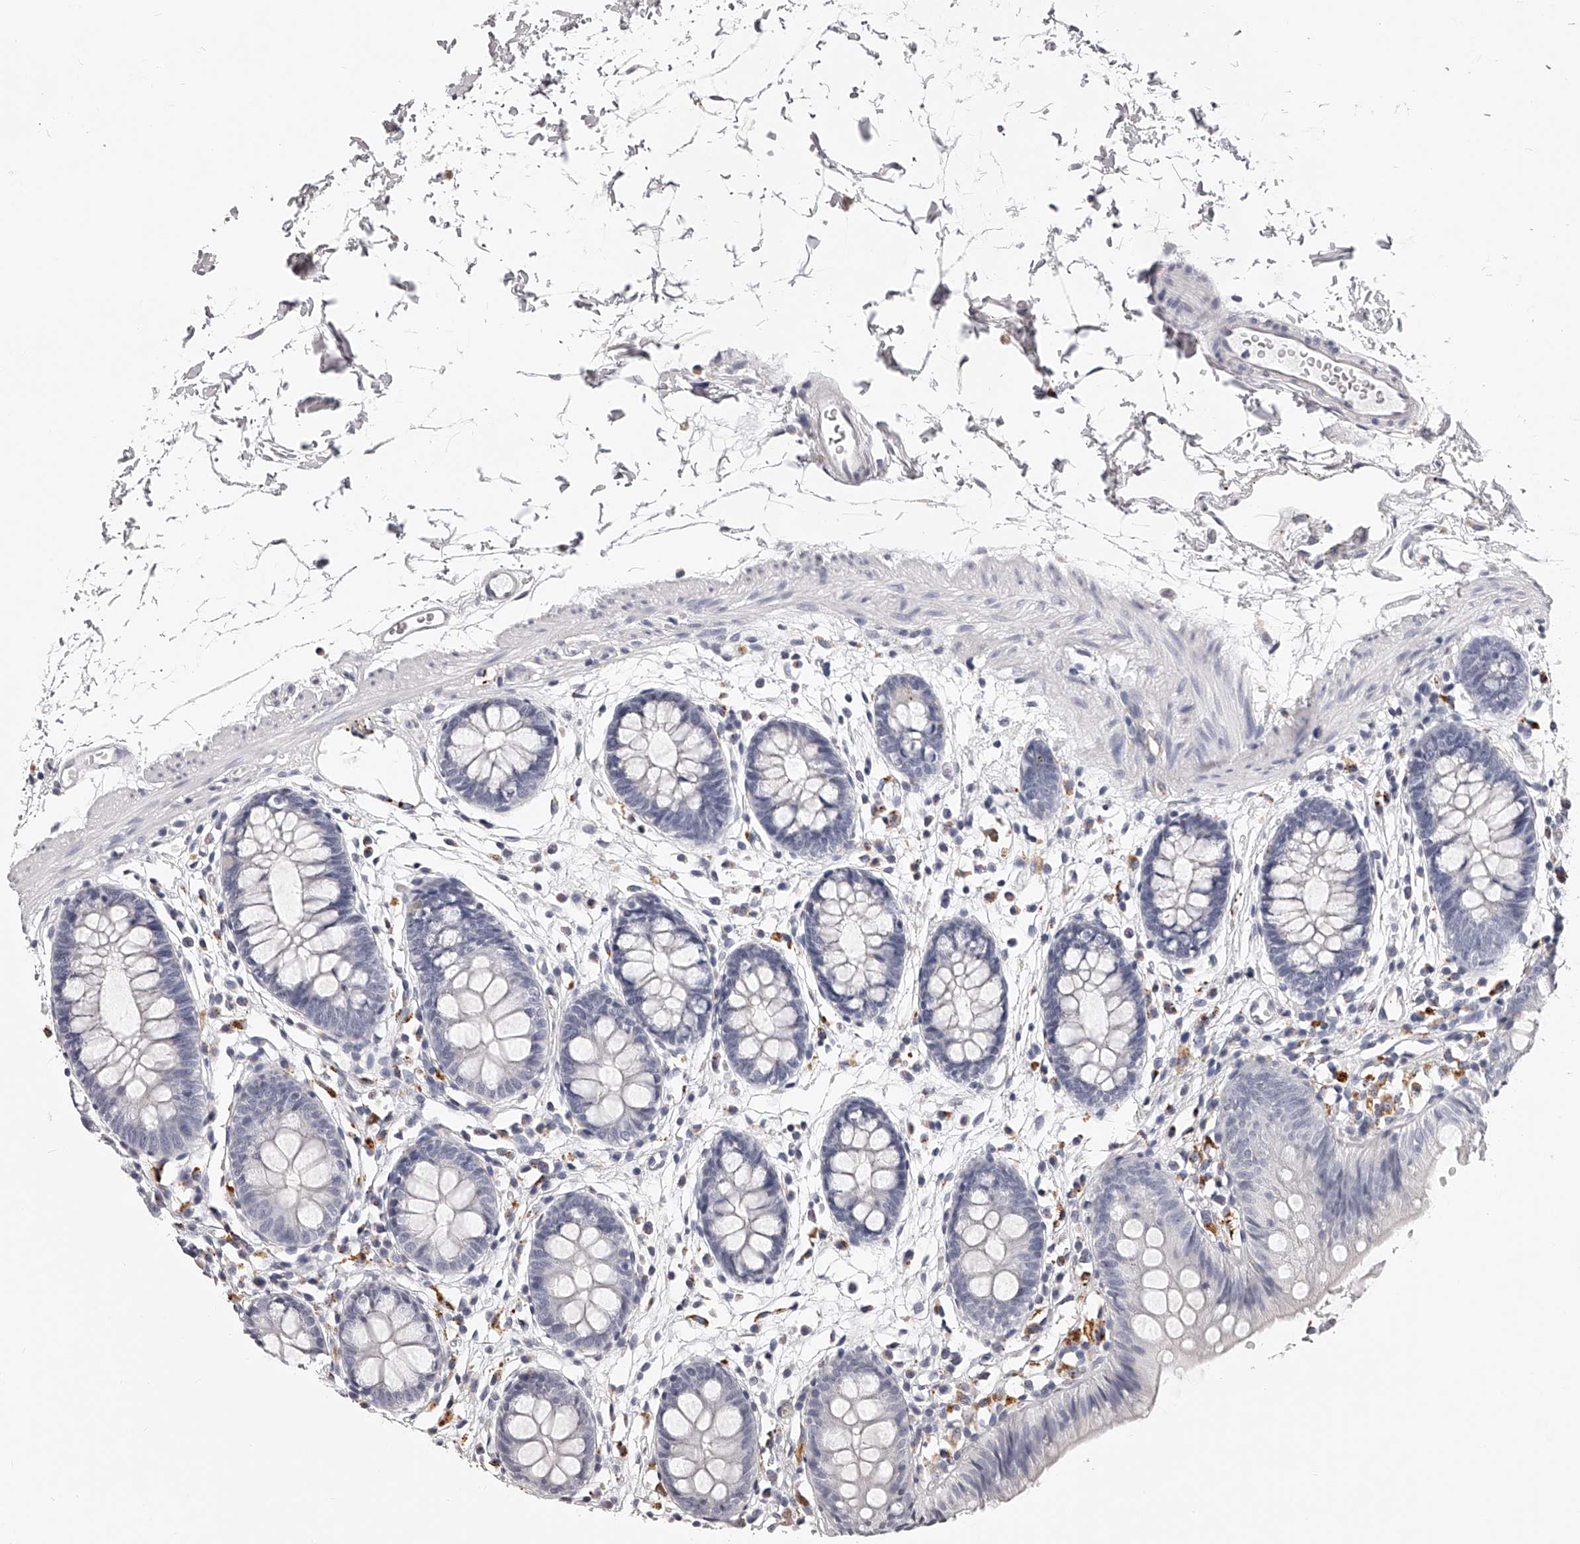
{"staining": {"intensity": "negative", "quantity": "none", "location": "none"}, "tissue": "colon", "cell_type": "Endothelial cells", "image_type": "normal", "snomed": [{"axis": "morphology", "description": "Normal tissue, NOS"}, {"axis": "topography", "description": "Colon"}], "caption": "Immunohistochemistry (IHC) photomicrograph of benign colon: colon stained with DAB demonstrates no significant protein expression in endothelial cells. (DAB immunohistochemistry (IHC) with hematoxylin counter stain).", "gene": "DMRT1", "patient": {"sex": "male", "age": 56}}